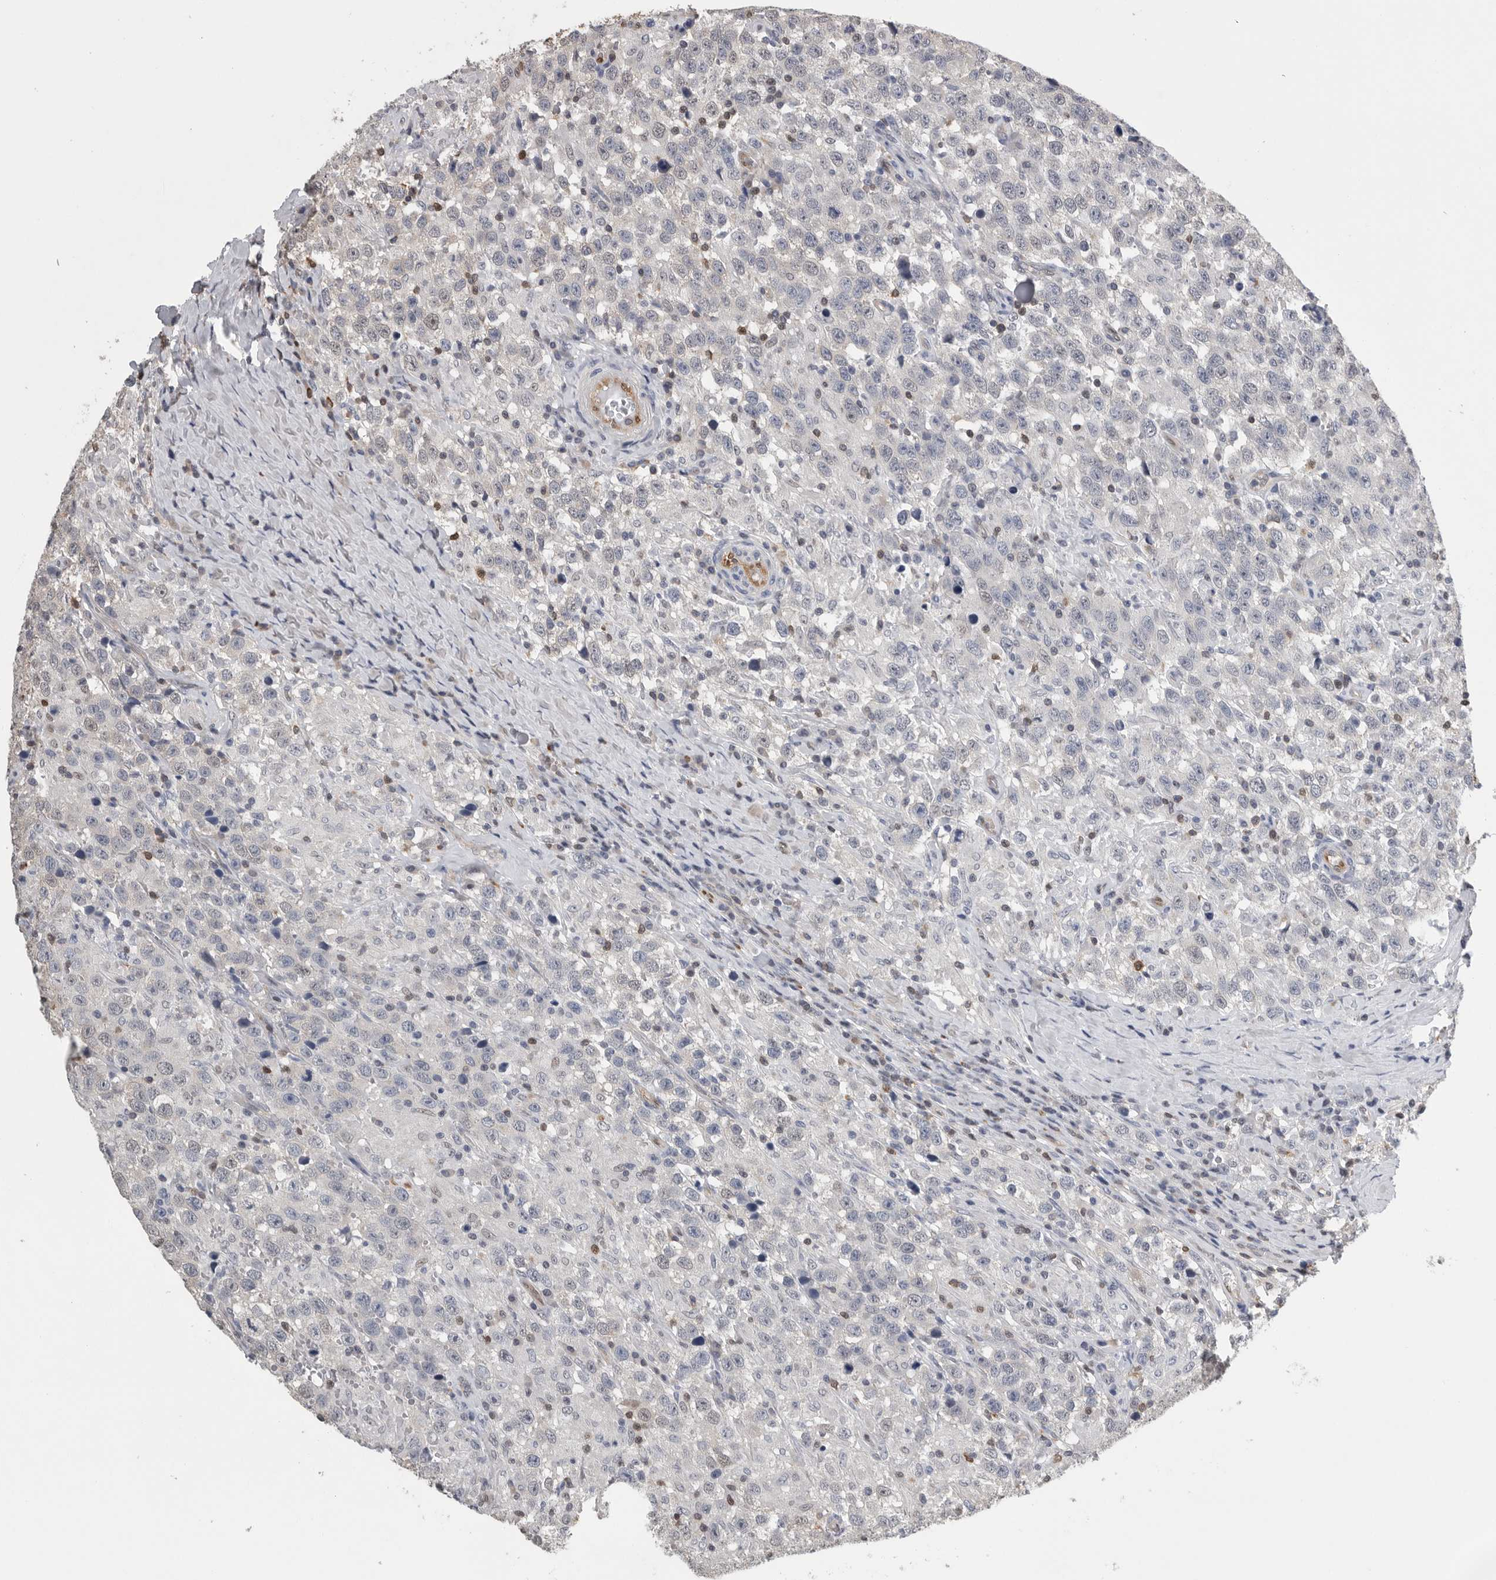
{"staining": {"intensity": "weak", "quantity": "<25%", "location": "nuclear"}, "tissue": "testis cancer", "cell_type": "Tumor cells", "image_type": "cancer", "snomed": [{"axis": "morphology", "description": "Seminoma, NOS"}, {"axis": "topography", "description": "Testis"}], "caption": "Histopathology image shows no protein expression in tumor cells of testis seminoma tissue. (Brightfield microscopy of DAB IHC at high magnification).", "gene": "PDCD4", "patient": {"sex": "male", "age": 41}}